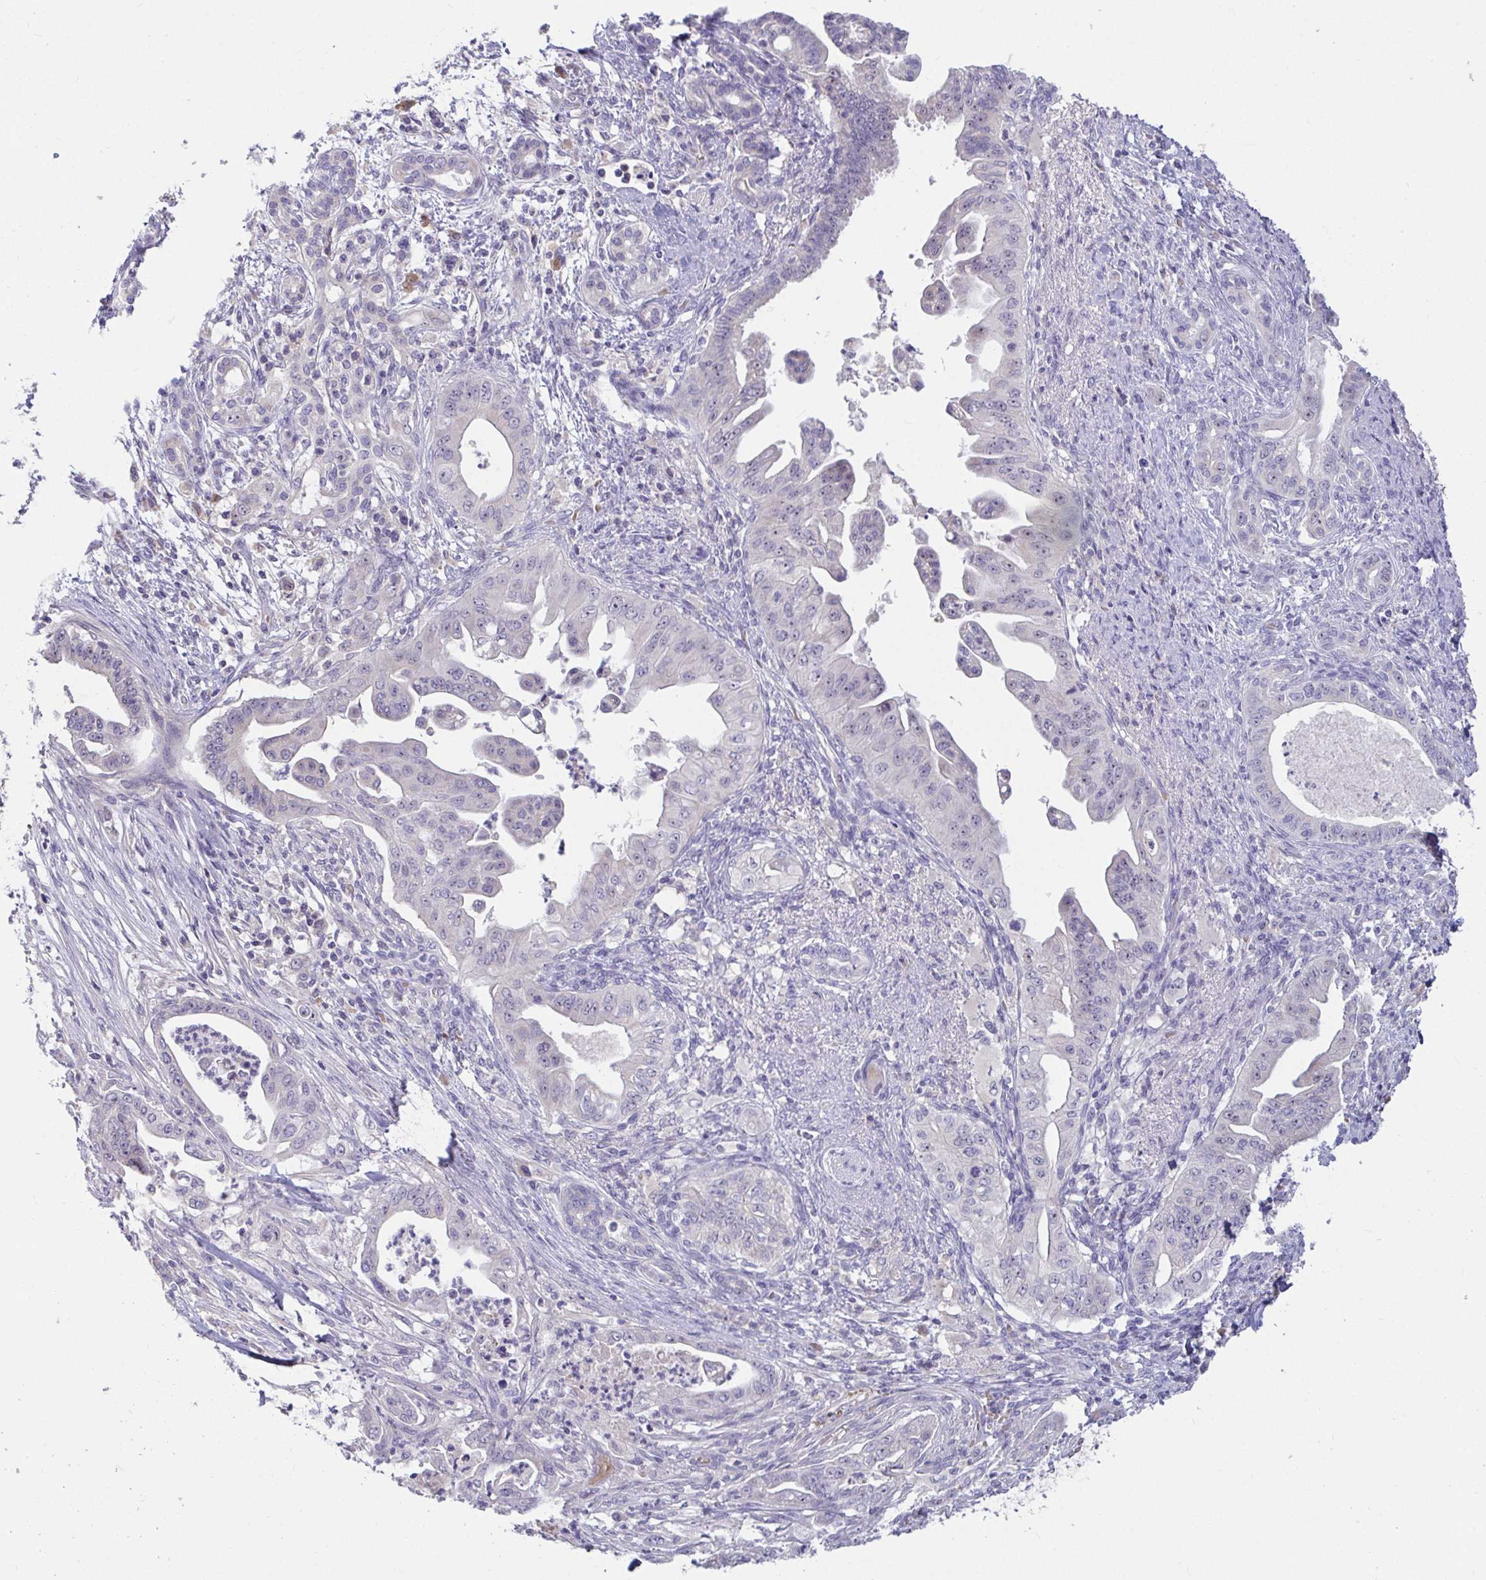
{"staining": {"intensity": "negative", "quantity": "none", "location": "none"}, "tissue": "pancreatic cancer", "cell_type": "Tumor cells", "image_type": "cancer", "snomed": [{"axis": "morphology", "description": "Adenocarcinoma, NOS"}, {"axis": "topography", "description": "Pancreas"}], "caption": "Protein analysis of adenocarcinoma (pancreatic) demonstrates no significant positivity in tumor cells. (Stains: DAB (3,3'-diaminobenzidine) immunohistochemistry with hematoxylin counter stain, Microscopy: brightfield microscopy at high magnification).", "gene": "MYC", "patient": {"sex": "male", "age": 58}}